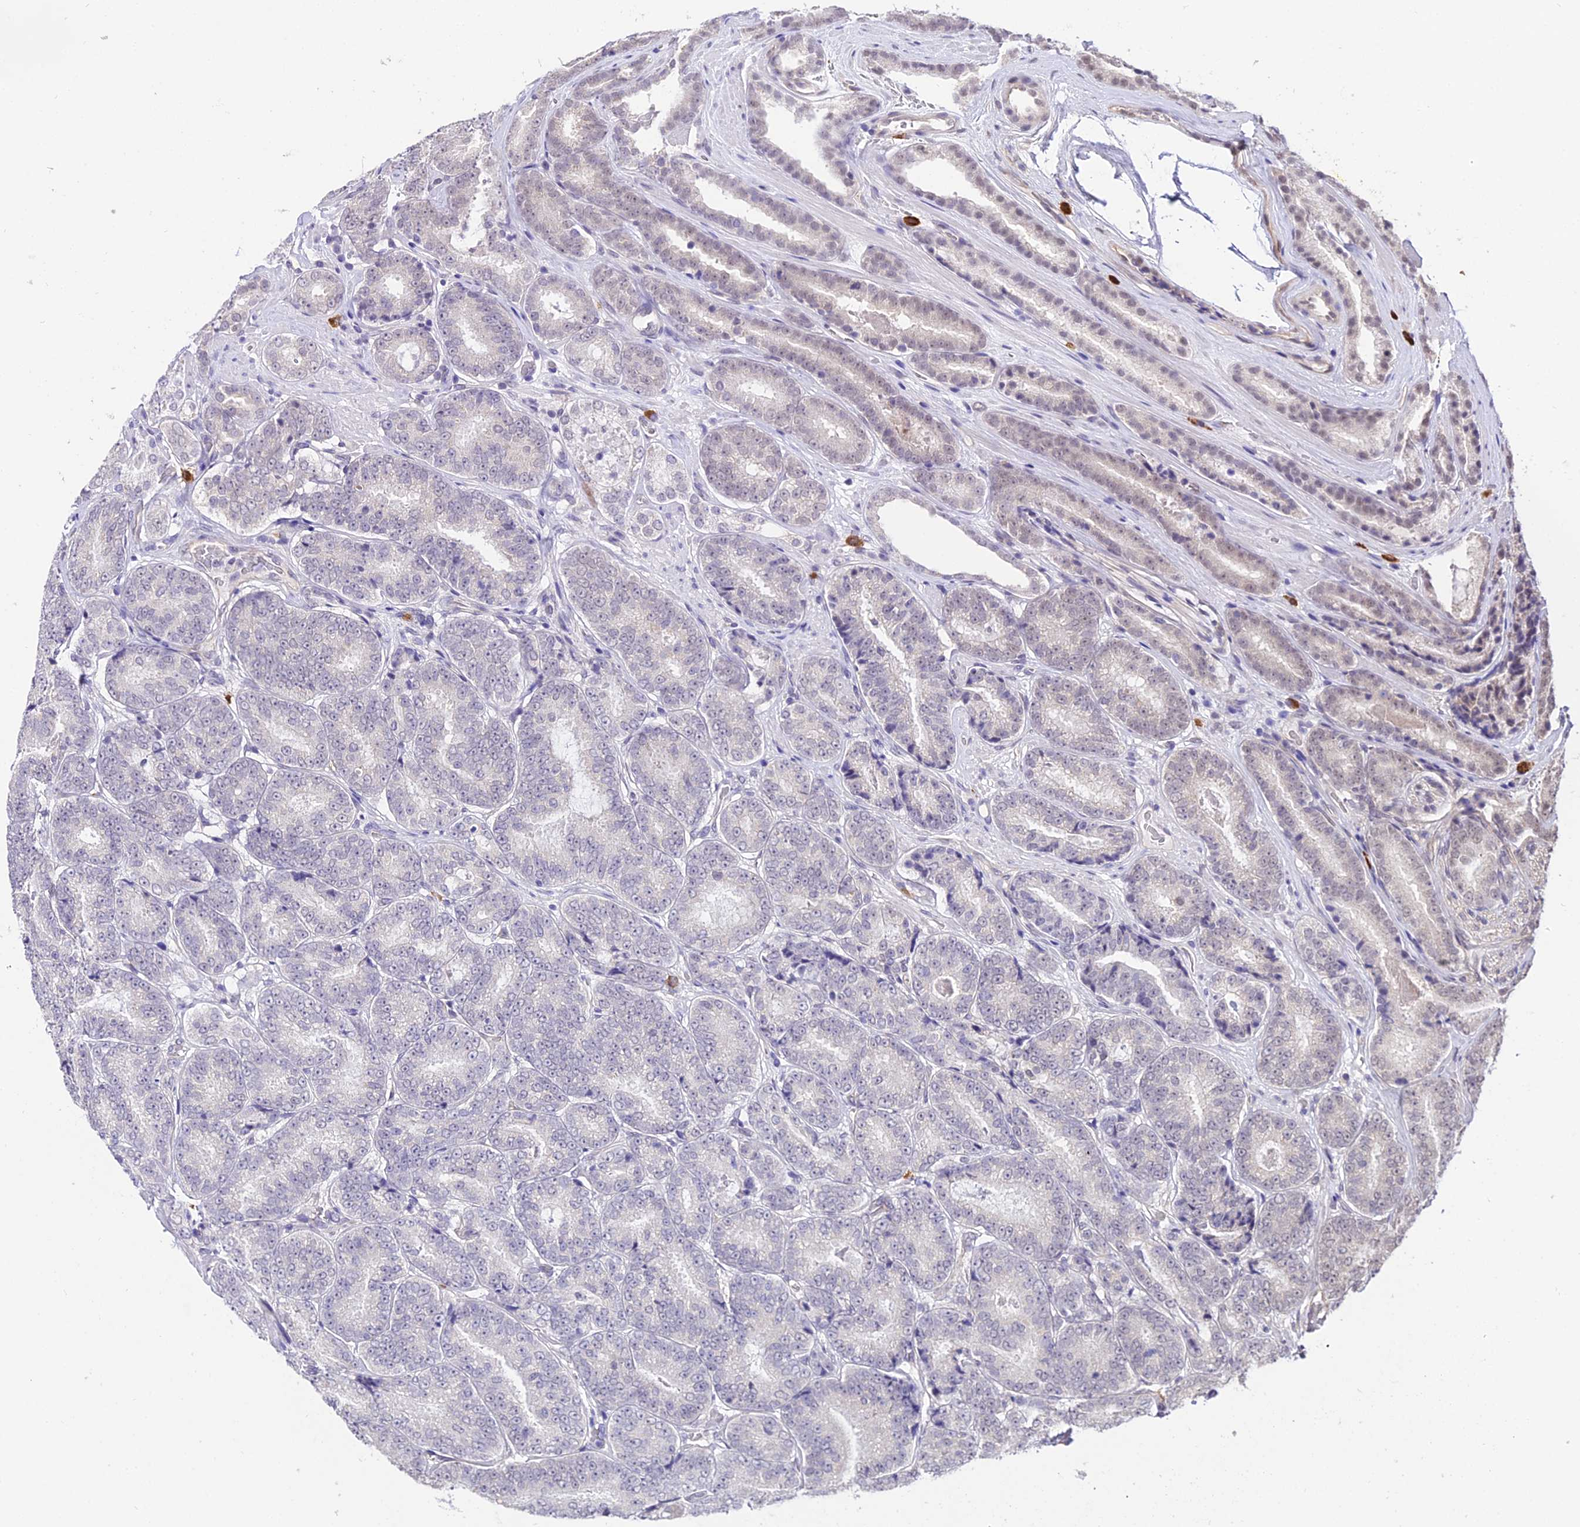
{"staining": {"intensity": "negative", "quantity": "none", "location": "none"}, "tissue": "prostate cancer", "cell_type": "Tumor cells", "image_type": "cancer", "snomed": [{"axis": "morphology", "description": "Adenocarcinoma, High grade"}, {"axis": "topography", "description": "Prostate"}], "caption": "Immunohistochemistry micrograph of high-grade adenocarcinoma (prostate) stained for a protein (brown), which exhibits no staining in tumor cells.", "gene": "POLR2I", "patient": {"sex": "male", "age": 72}}